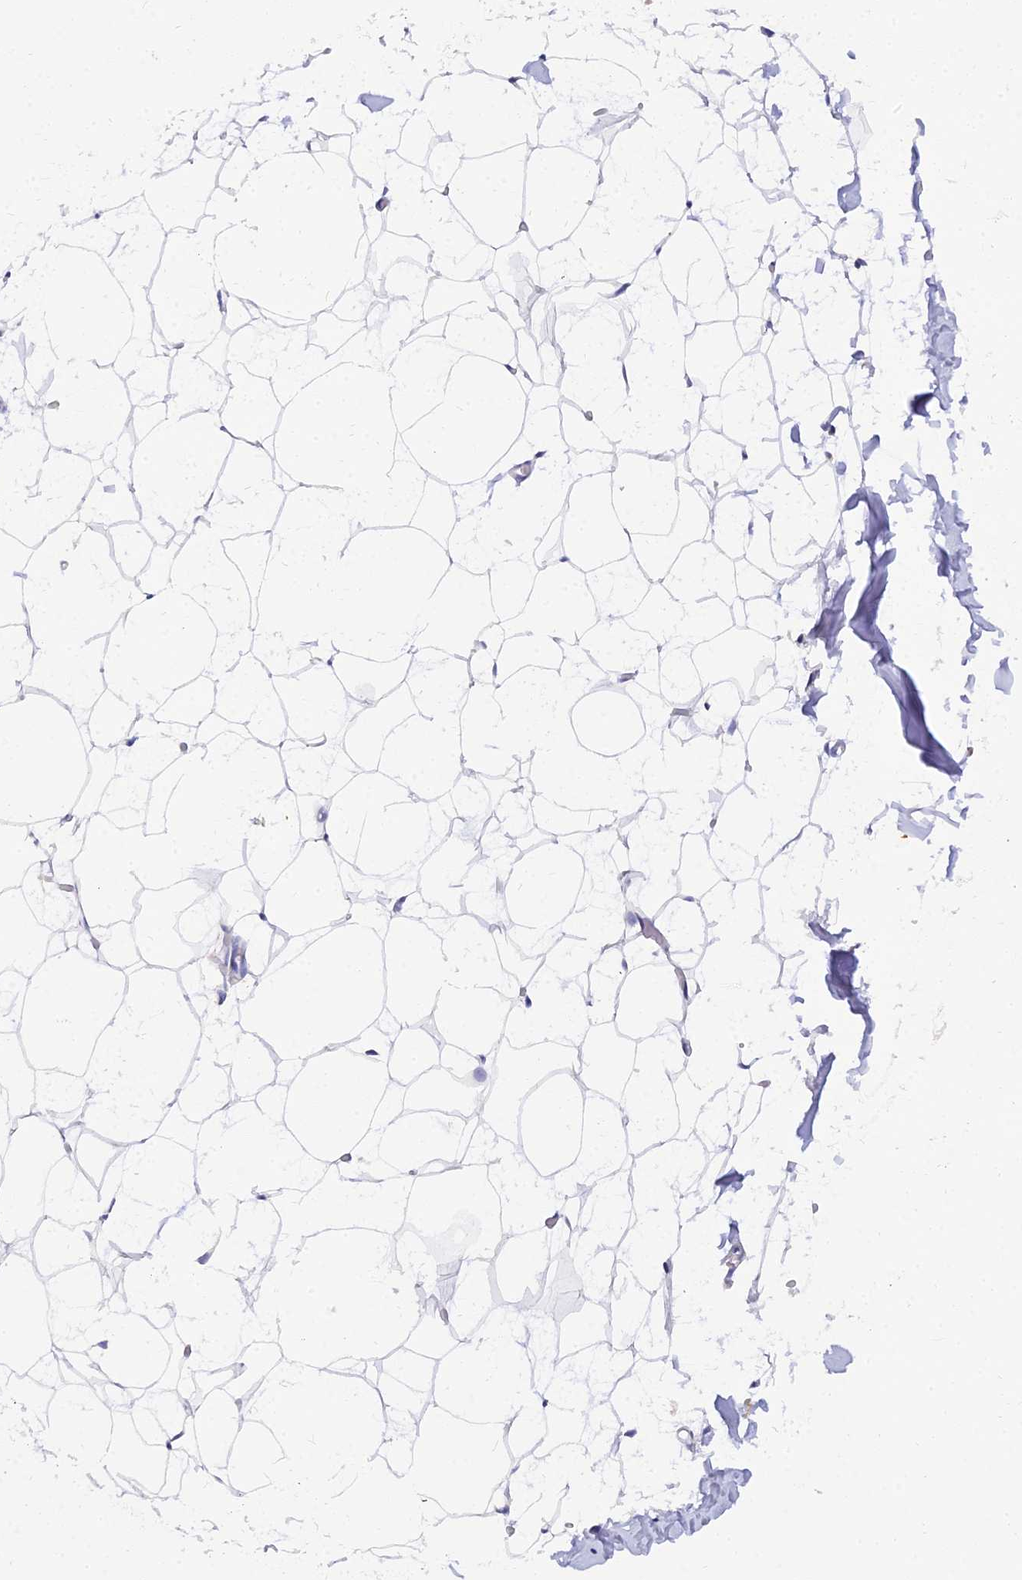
{"staining": {"intensity": "negative", "quantity": "none", "location": "none"}, "tissue": "adipose tissue", "cell_type": "Adipocytes", "image_type": "normal", "snomed": [{"axis": "morphology", "description": "Normal tissue, NOS"}, {"axis": "topography", "description": "Breast"}], "caption": "Immunohistochemistry image of unremarkable human adipose tissue stained for a protein (brown), which exhibits no positivity in adipocytes.", "gene": "ARL8A", "patient": {"sex": "female", "age": 23}}